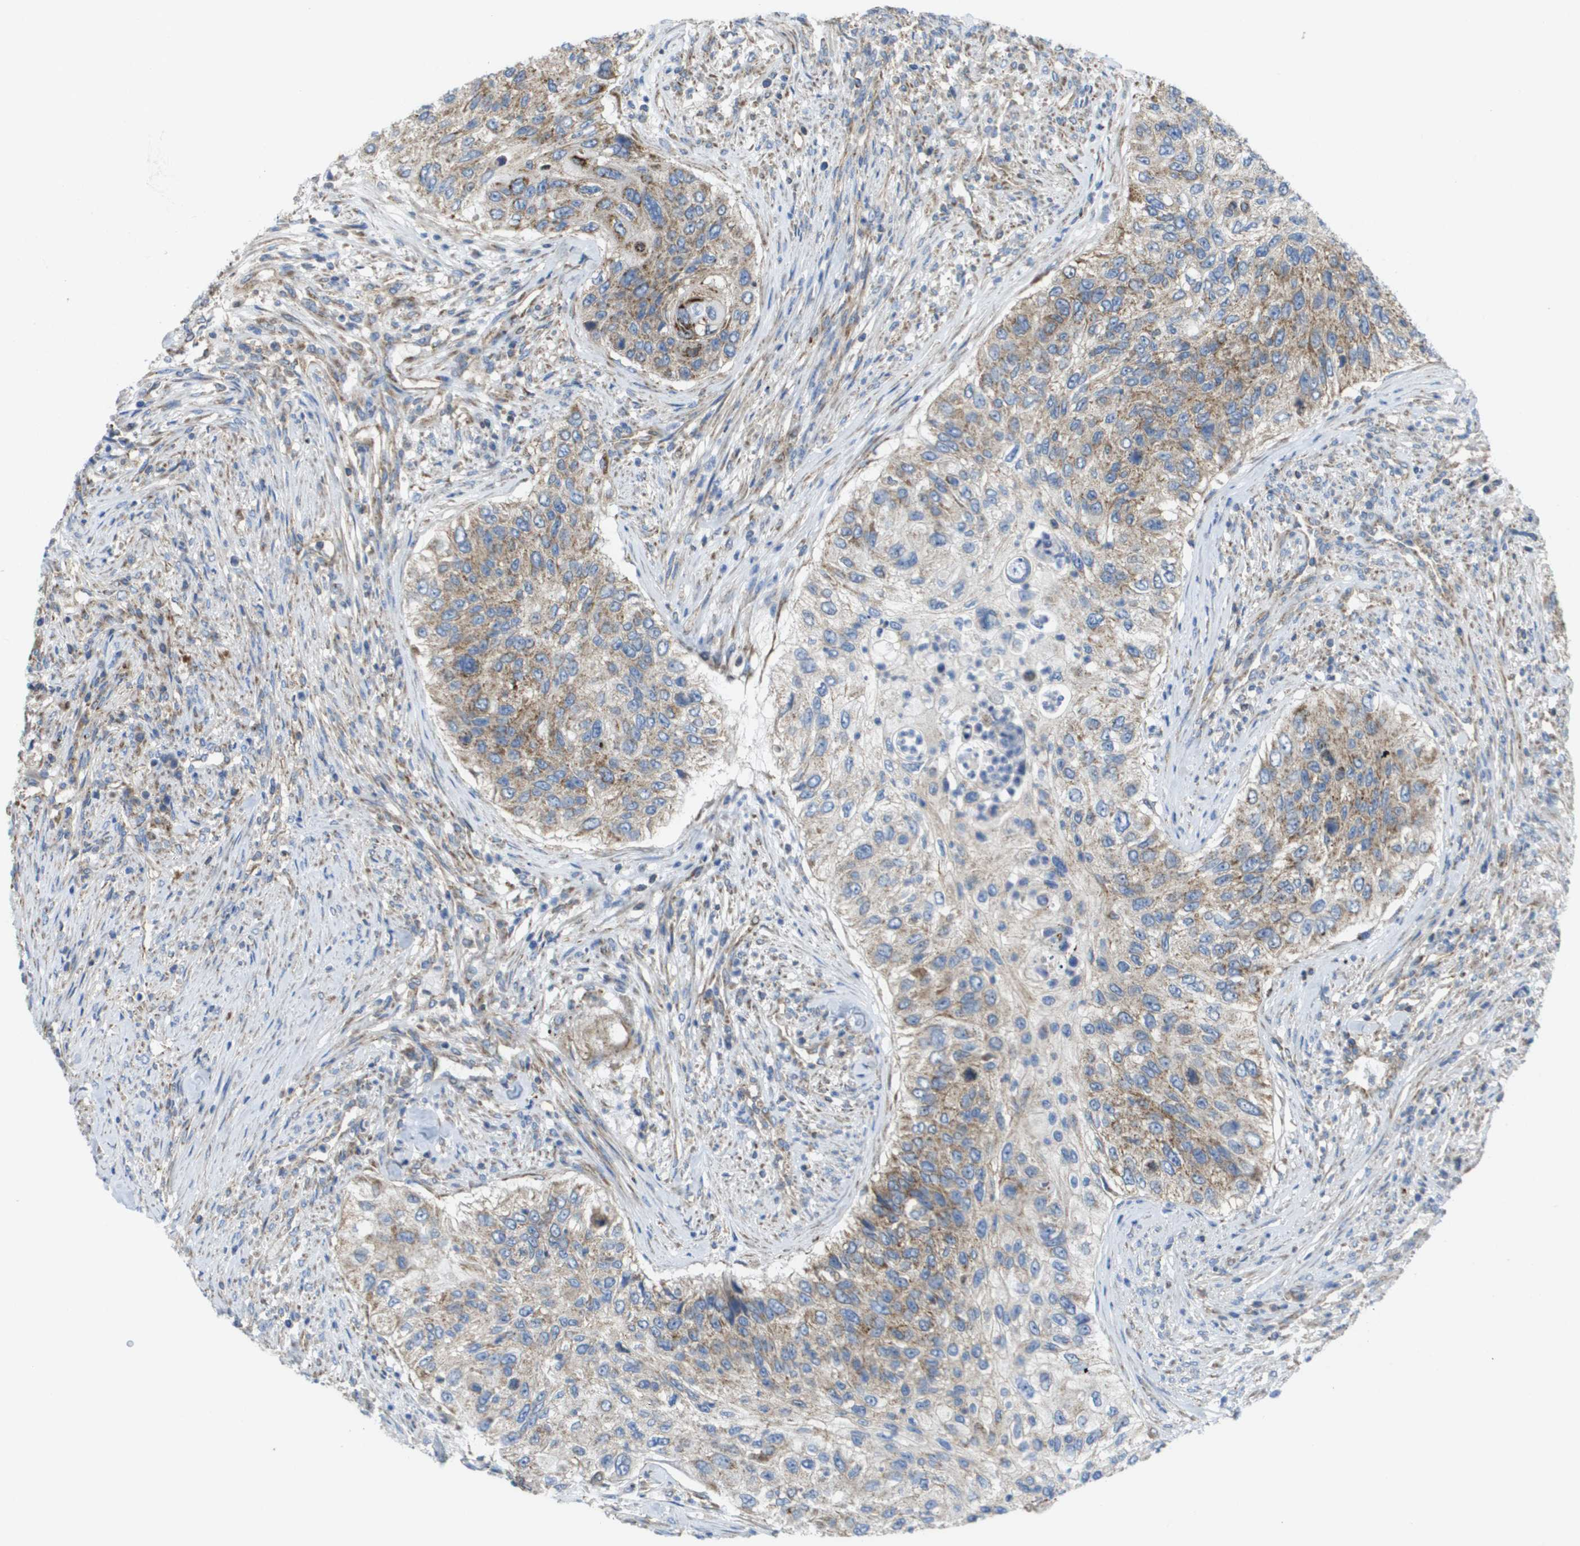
{"staining": {"intensity": "moderate", "quantity": ">75%", "location": "cytoplasmic/membranous"}, "tissue": "urothelial cancer", "cell_type": "Tumor cells", "image_type": "cancer", "snomed": [{"axis": "morphology", "description": "Urothelial carcinoma, High grade"}, {"axis": "topography", "description": "Urinary bladder"}], "caption": "This is an image of immunohistochemistry staining of urothelial cancer, which shows moderate expression in the cytoplasmic/membranous of tumor cells.", "gene": "FIS1", "patient": {"sex": "female", "age": 60}}